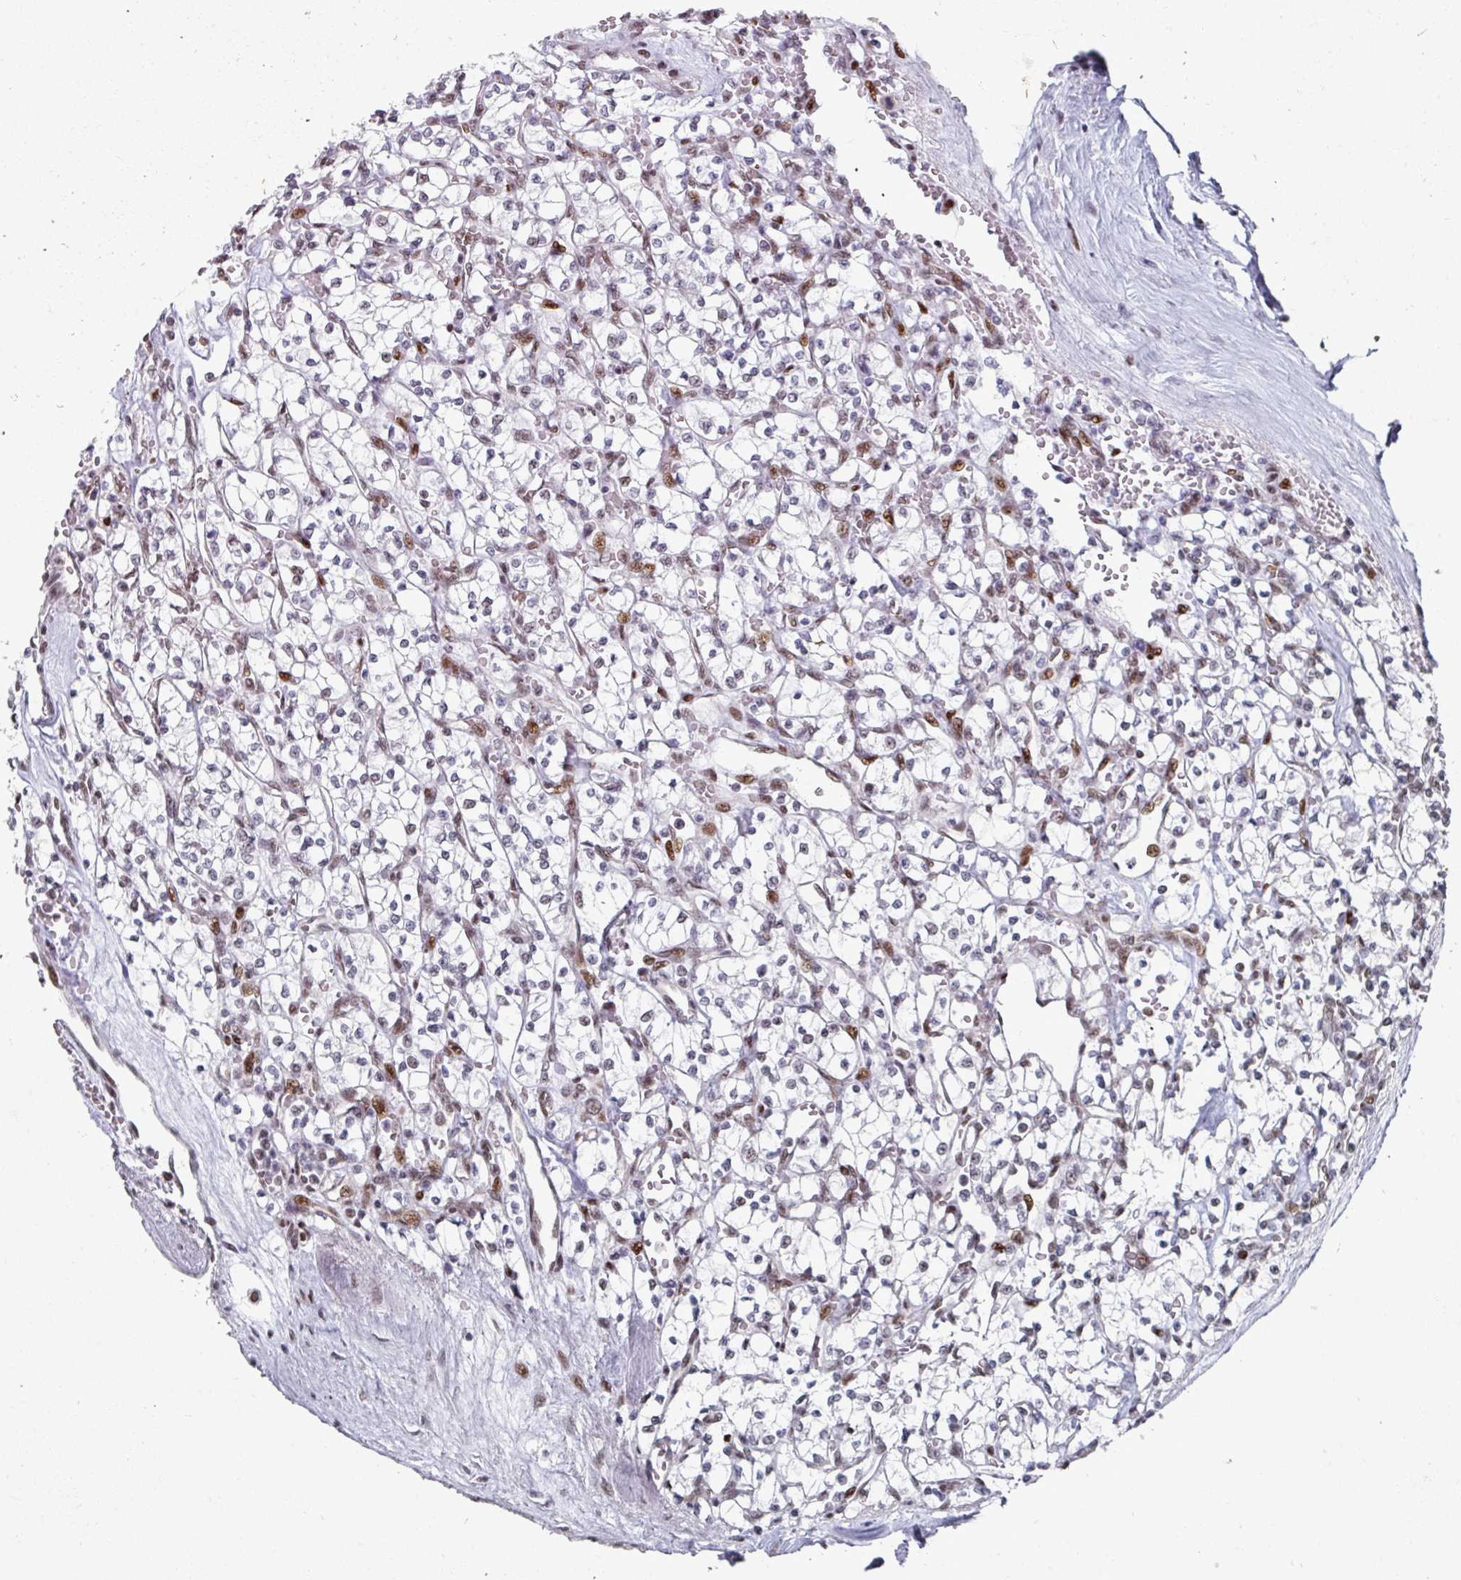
{"staining": {"intensity": "moderate", "quantity": "<25%", "location": "nuclear"}, "tissue": "renal cancer", "cell_type": "Tumor cells", "image_type": "cancer", "snomed": [{"axis": "morphology", "description": "Adenocarcinoma, NOS"}, {"axis": "topography", "description": "Kidney"}], "caption": "This photomicrograph exhibits immunohistochemistry (IHC) staining of human adenocarcinoma (renal), with low moderate nuclear positivity in about <25% of tumor cells.", "gene": "SF3B5", "patient": {"sex": "female", "age": 64}}